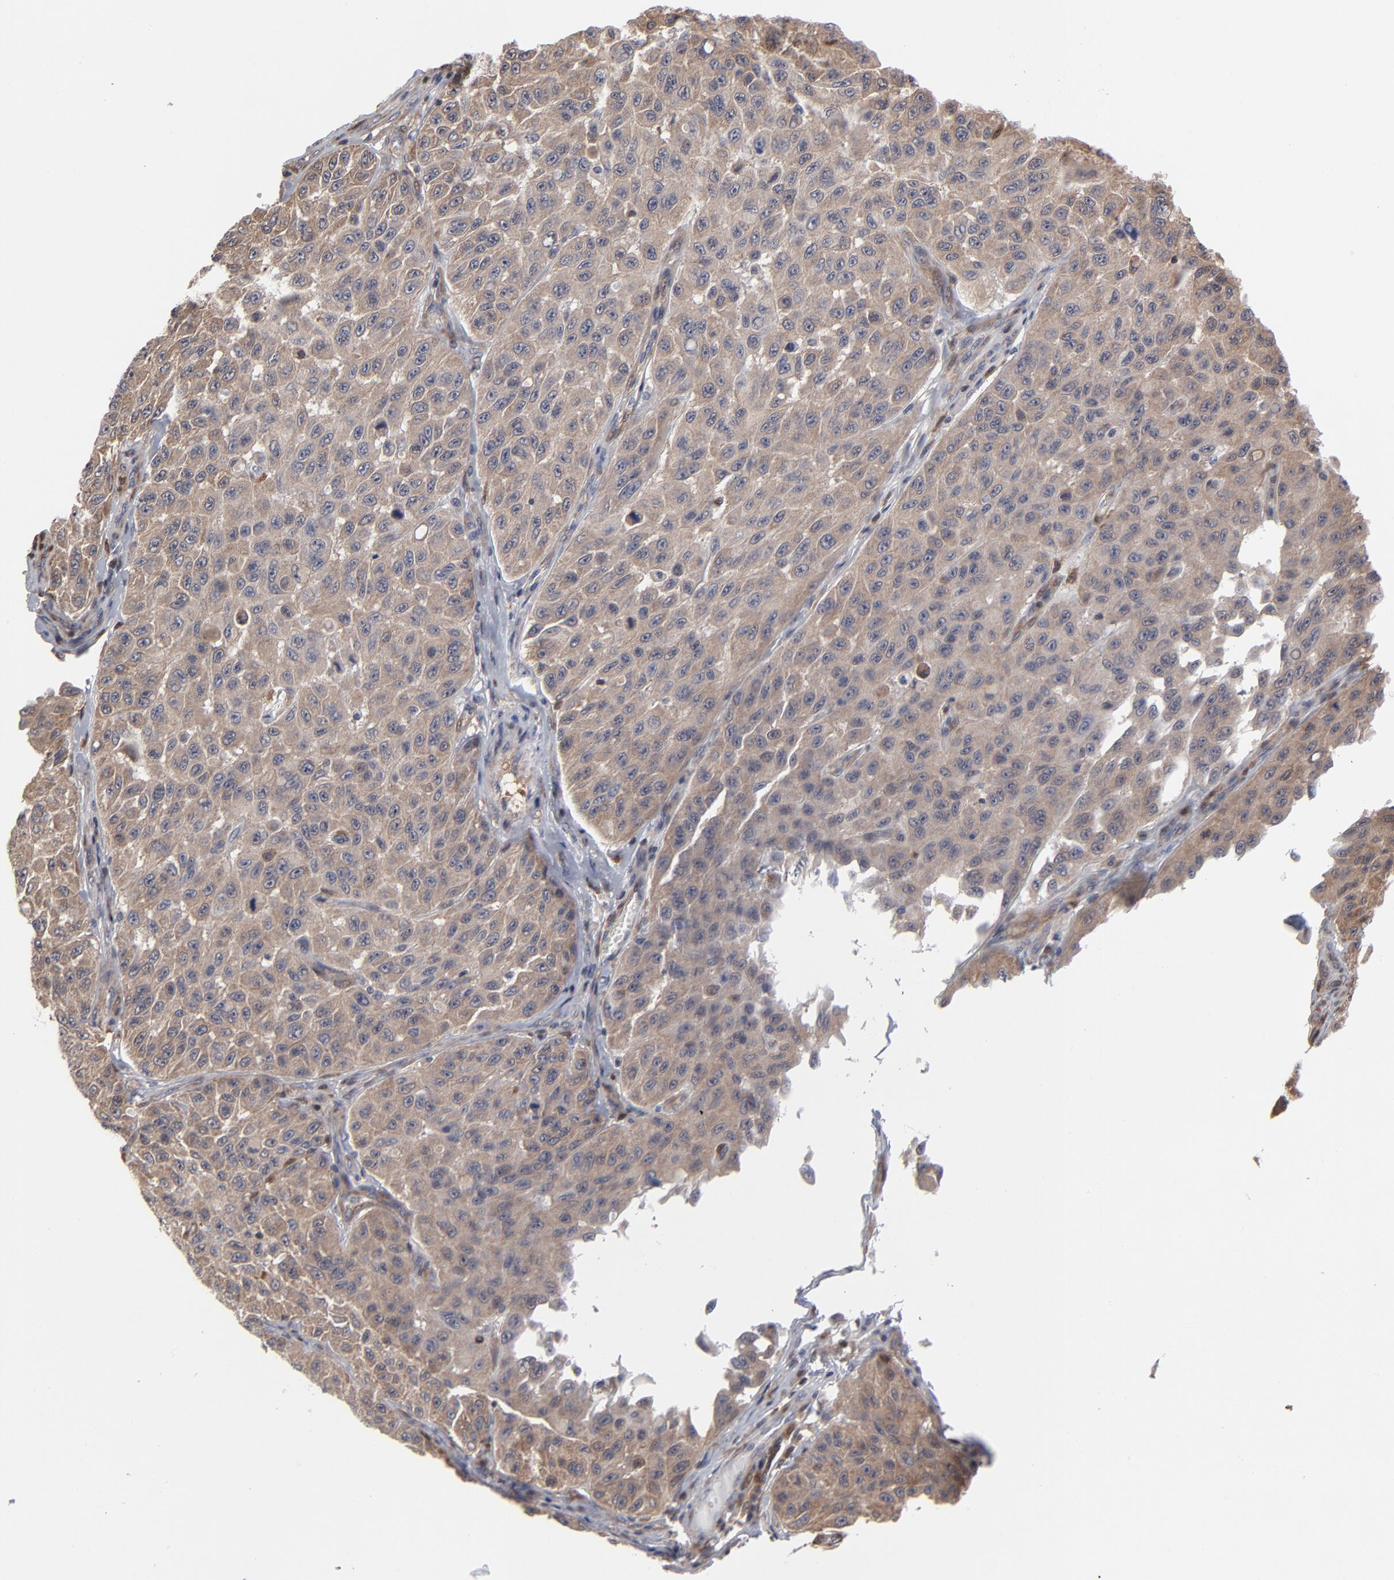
{"staining": {"intensity": "weak", "quantity": ">75%", "location": "cytoplasmic/membranous"}, "tissue": "melanoma", "cell_type": "Tumor cells", "image_type": "cancer", "snomed": [{"axis": "morphology", "description": "Malignant melanoma, NOS"}, {"axis": "topography", "description": "Skin"}], "caption": "This image reveals melanoma stained with immunohistochemistry to label a protein in brown. The cytoplasmic/membranous of tumor cells show weak positivity for the protein. Nuclei are counter-stained blue.", "gene": "MAP2K1", "patient": {"sex": "male", "age": 30}}